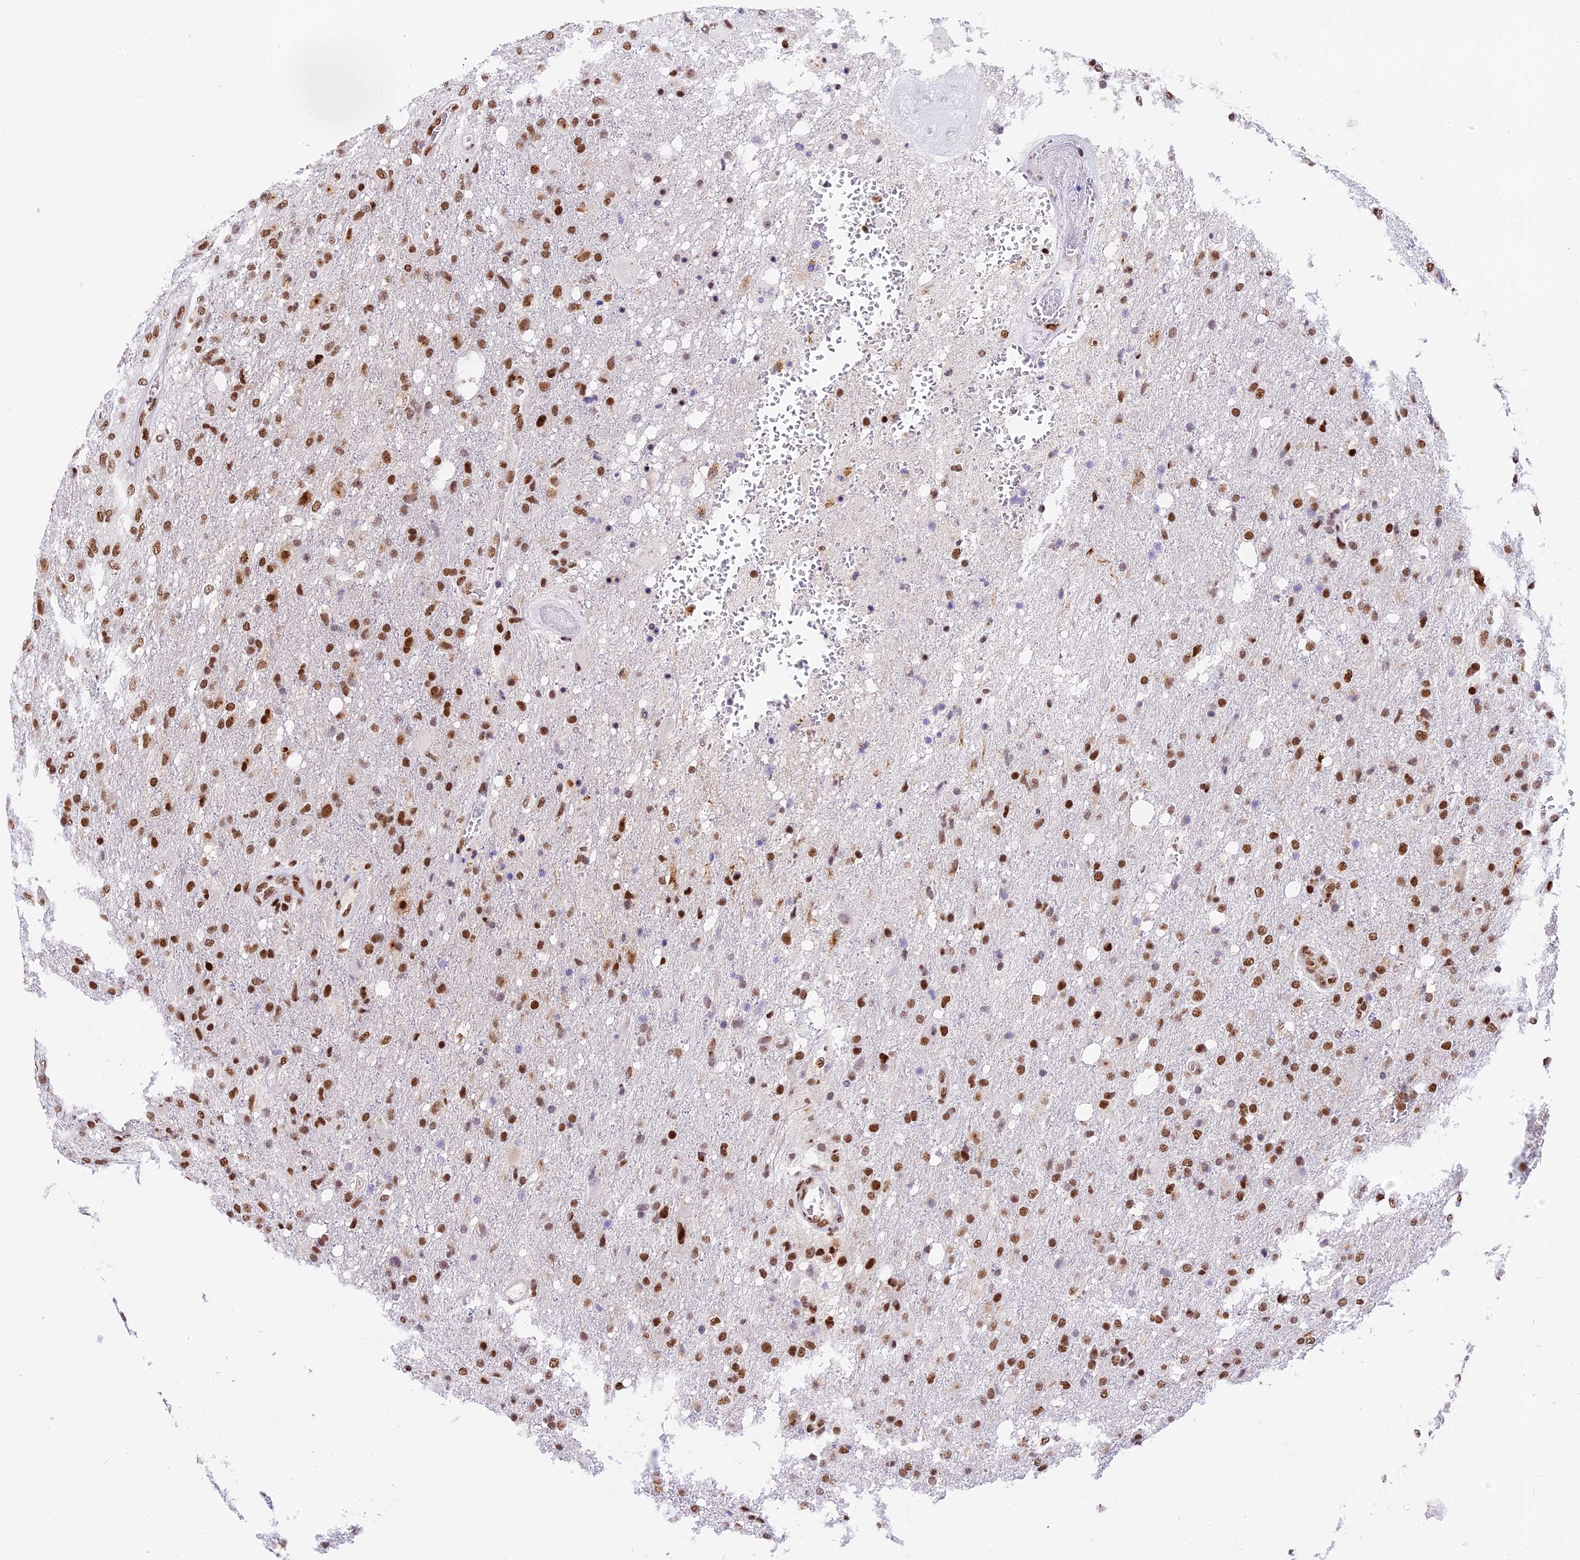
{"staining": {"intensity": "moderate", "quantity": ">75%", "location": "nuclear"}, "tissue": "glioma", "cell_type": "Tumor cells", "image_type": "cancer", "snomed": [{"axis": "morphology", "description": "Glioma, malignant, High grade"}, {"axis": "topography", "description": "Brain"}], "caption": "Tumor cells demonstrate medium levels of moderate nuclear positivity in about >75% of cells in malignant glioma (high-grade).", "gene": "SBNO1", "patient": {"sex": "female", "age": 74}}